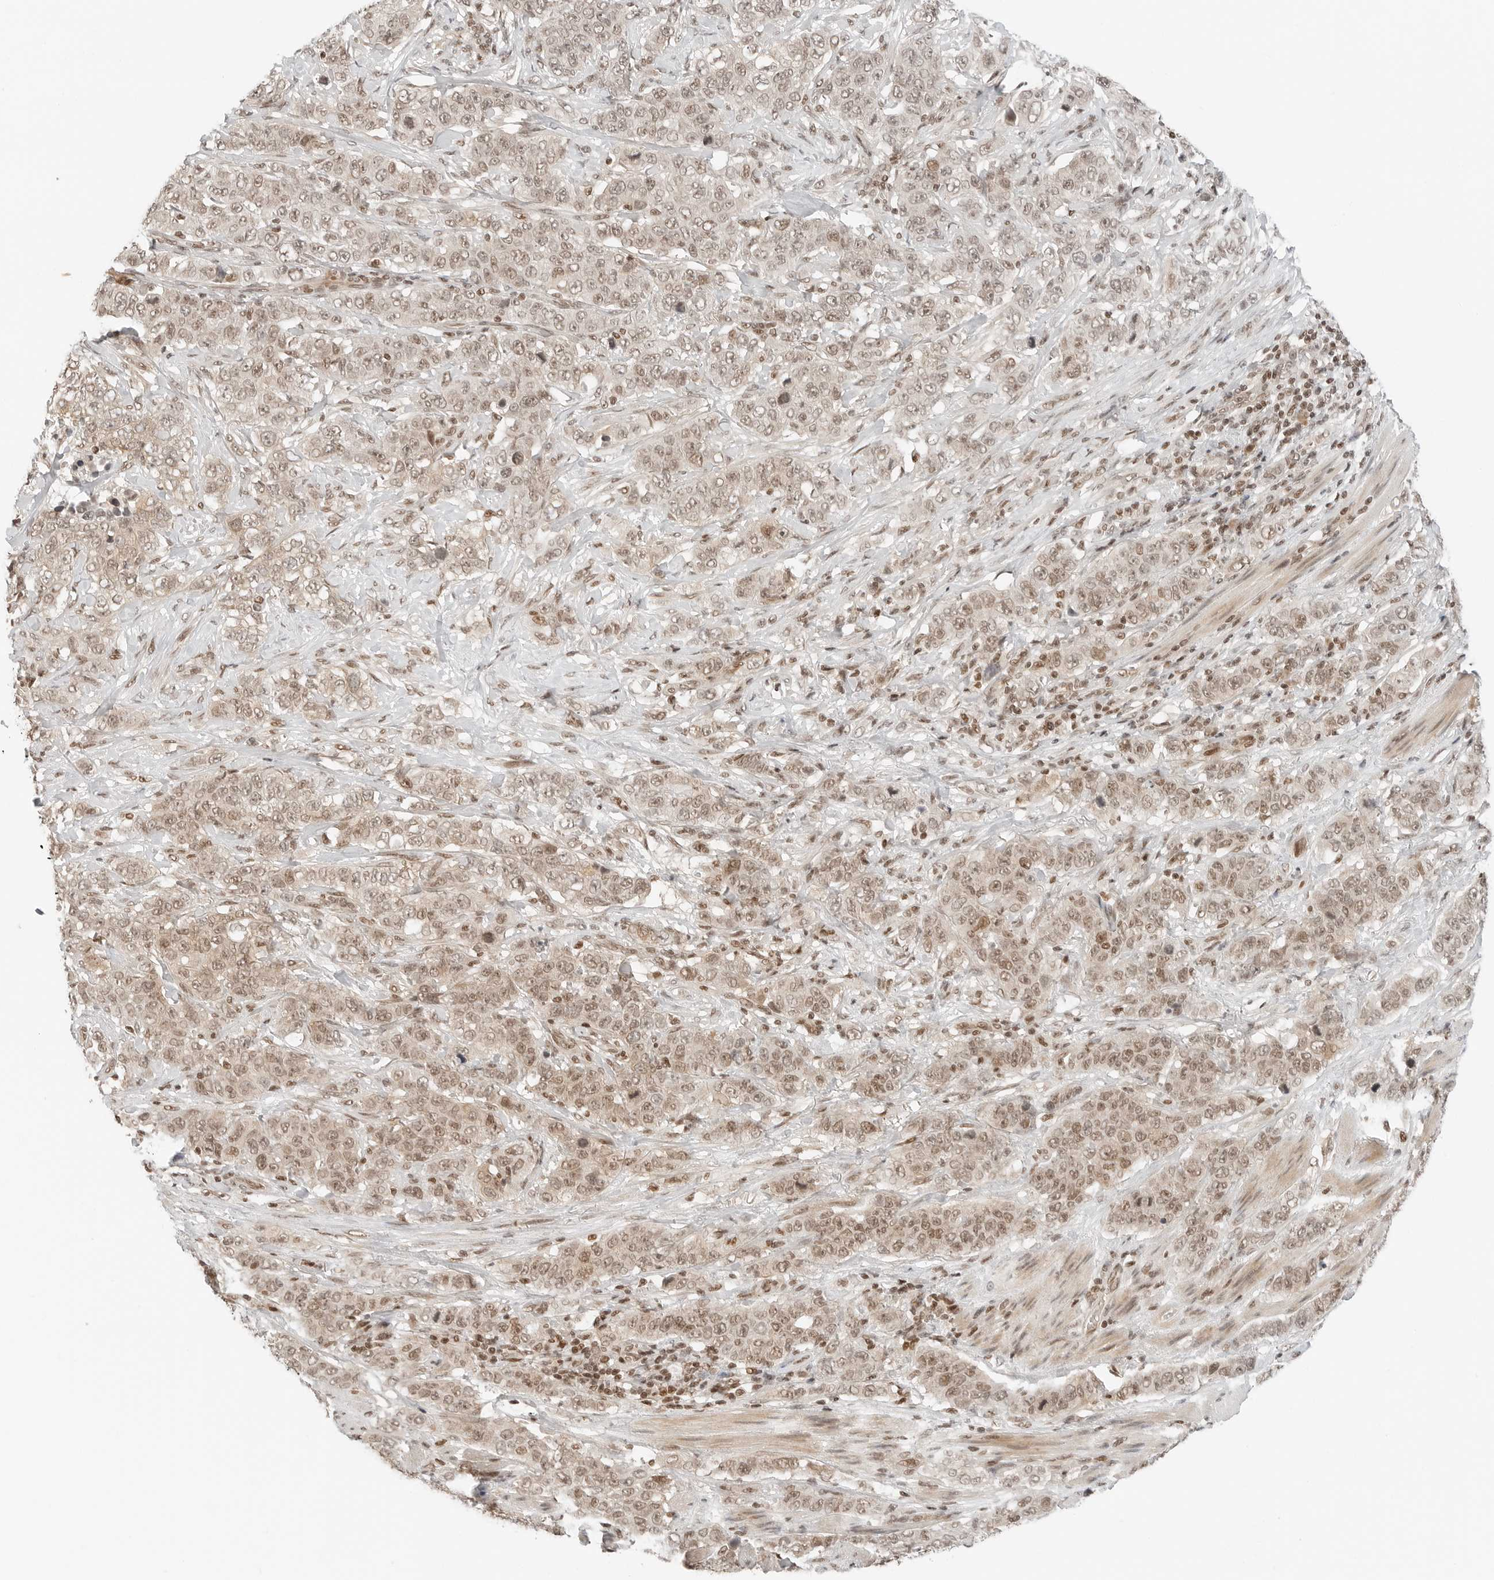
{"staining": {"intensity": "moderate", "quantity": ">75%", "location": "nuclear"}, "tissue": "stomach cancer", "cell_type": "Tumor cells", "image_type": "cancer", "snomed": [{"axis": "morphology", "description": "Adenocarcinoma, NOS"}, {"axis": "topography", "description": "Stomach"}], "caption": "Protein expression analysis of human stomach cancer (adenocarcinoma) reveals moderate nuclear positivity in approximately >75% of tumor cells.", "gene": "CRTC2", "patient": {"sex": "male", "age": 48}}